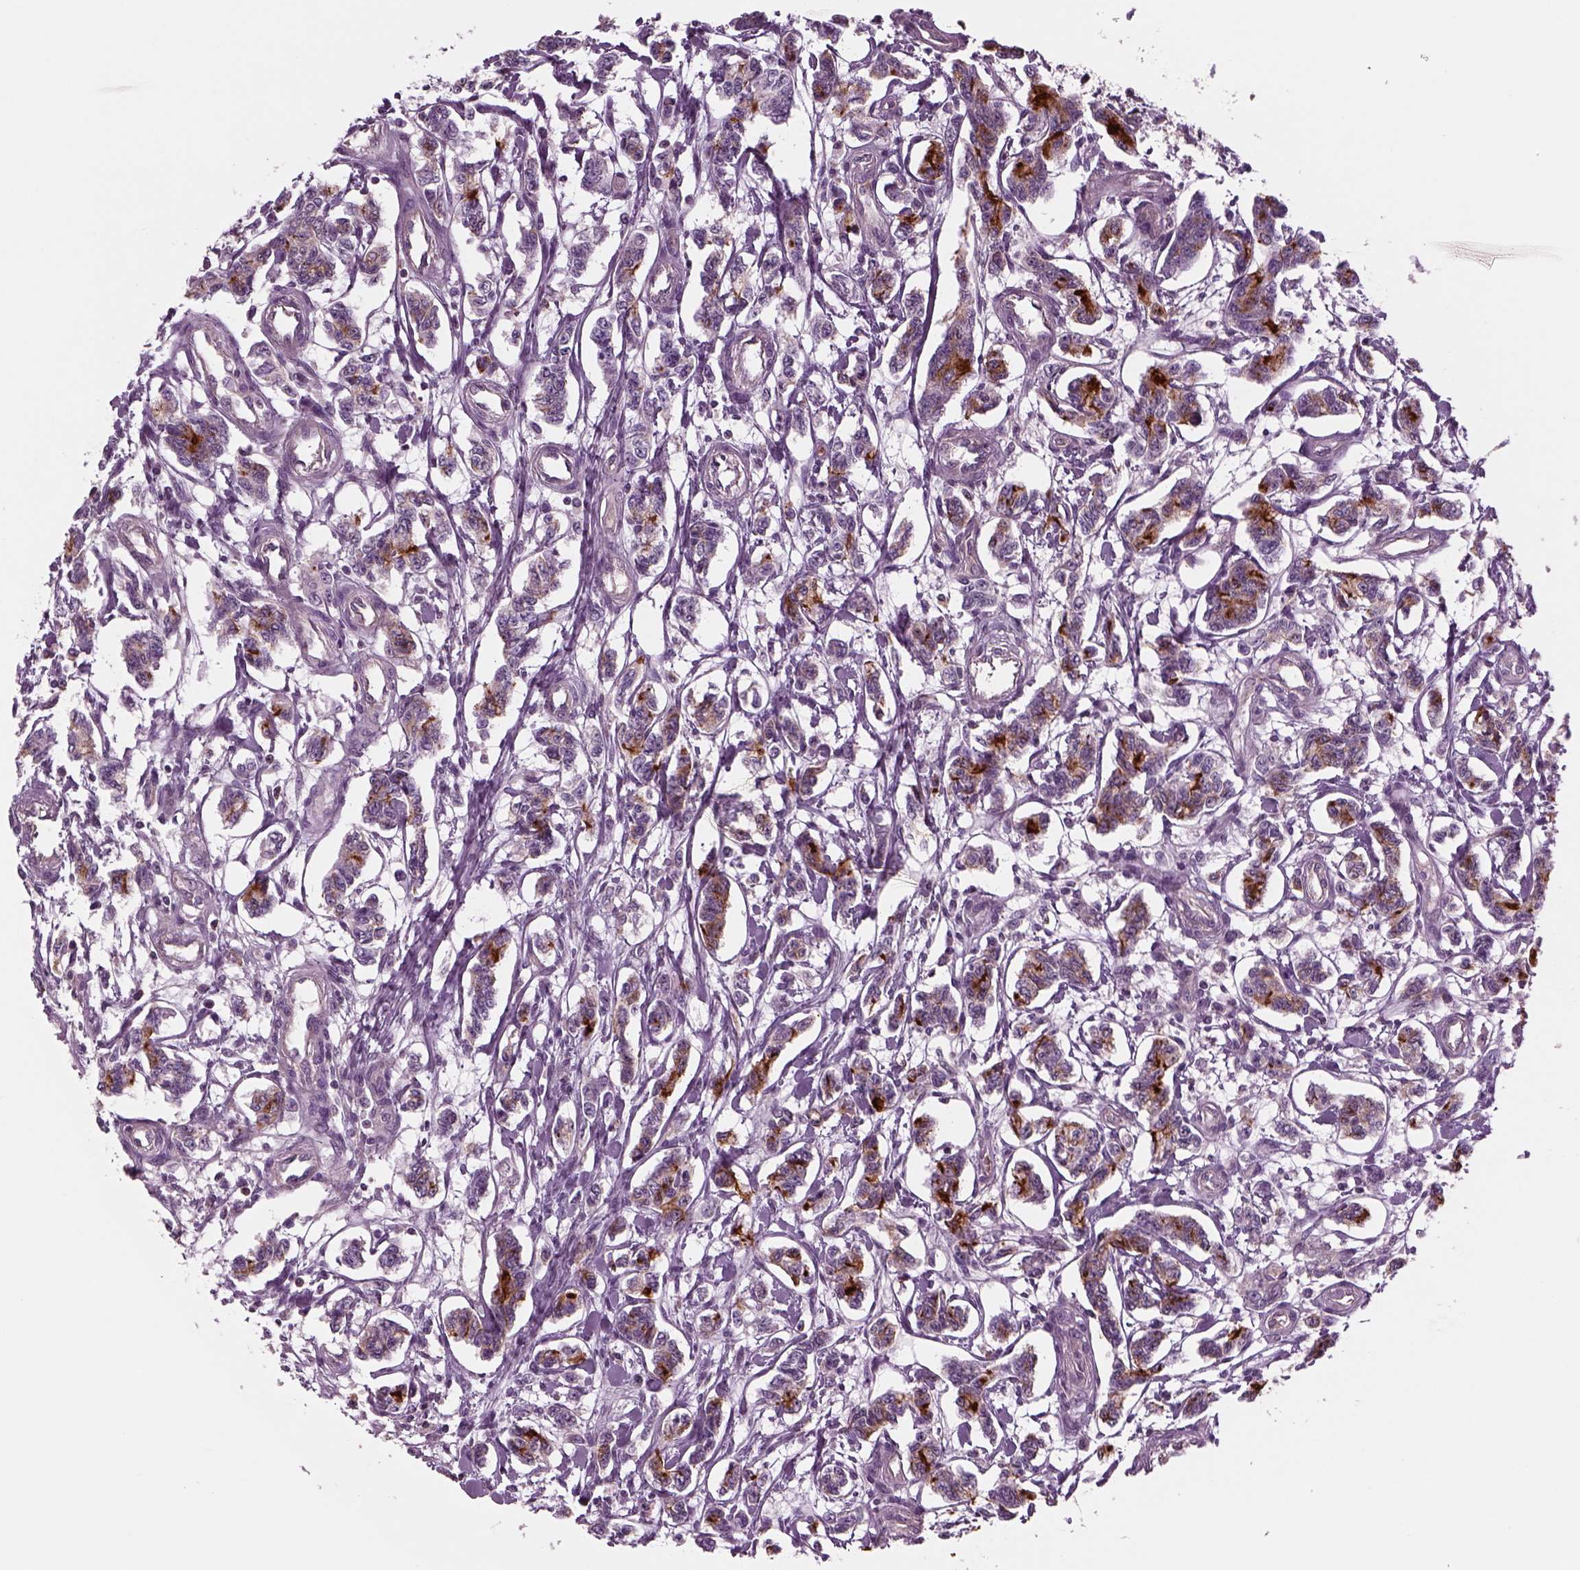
{"staining": {"intensity": "strong", "quantity": "<25%", "location": "cytoplasmic/membranous"}, "tissue": "carcinoid", "cell_type": "Tumor cells", "image_type": "cancer", "snomed": [{"axis": "morphology", "description": "Carcinoid, malignant, NOS"}, {"axis": "topography", "description": "Kidney"}], "caption": "Carcinoid tissue displays strong cytoplasmic/membranous staining in about <25% of tumor cells (DAB IHC, brown staining for protein, blue staining for nuclei).", "gene": "SLC2A3", "patient": {"sex": "female", "age": 41}}